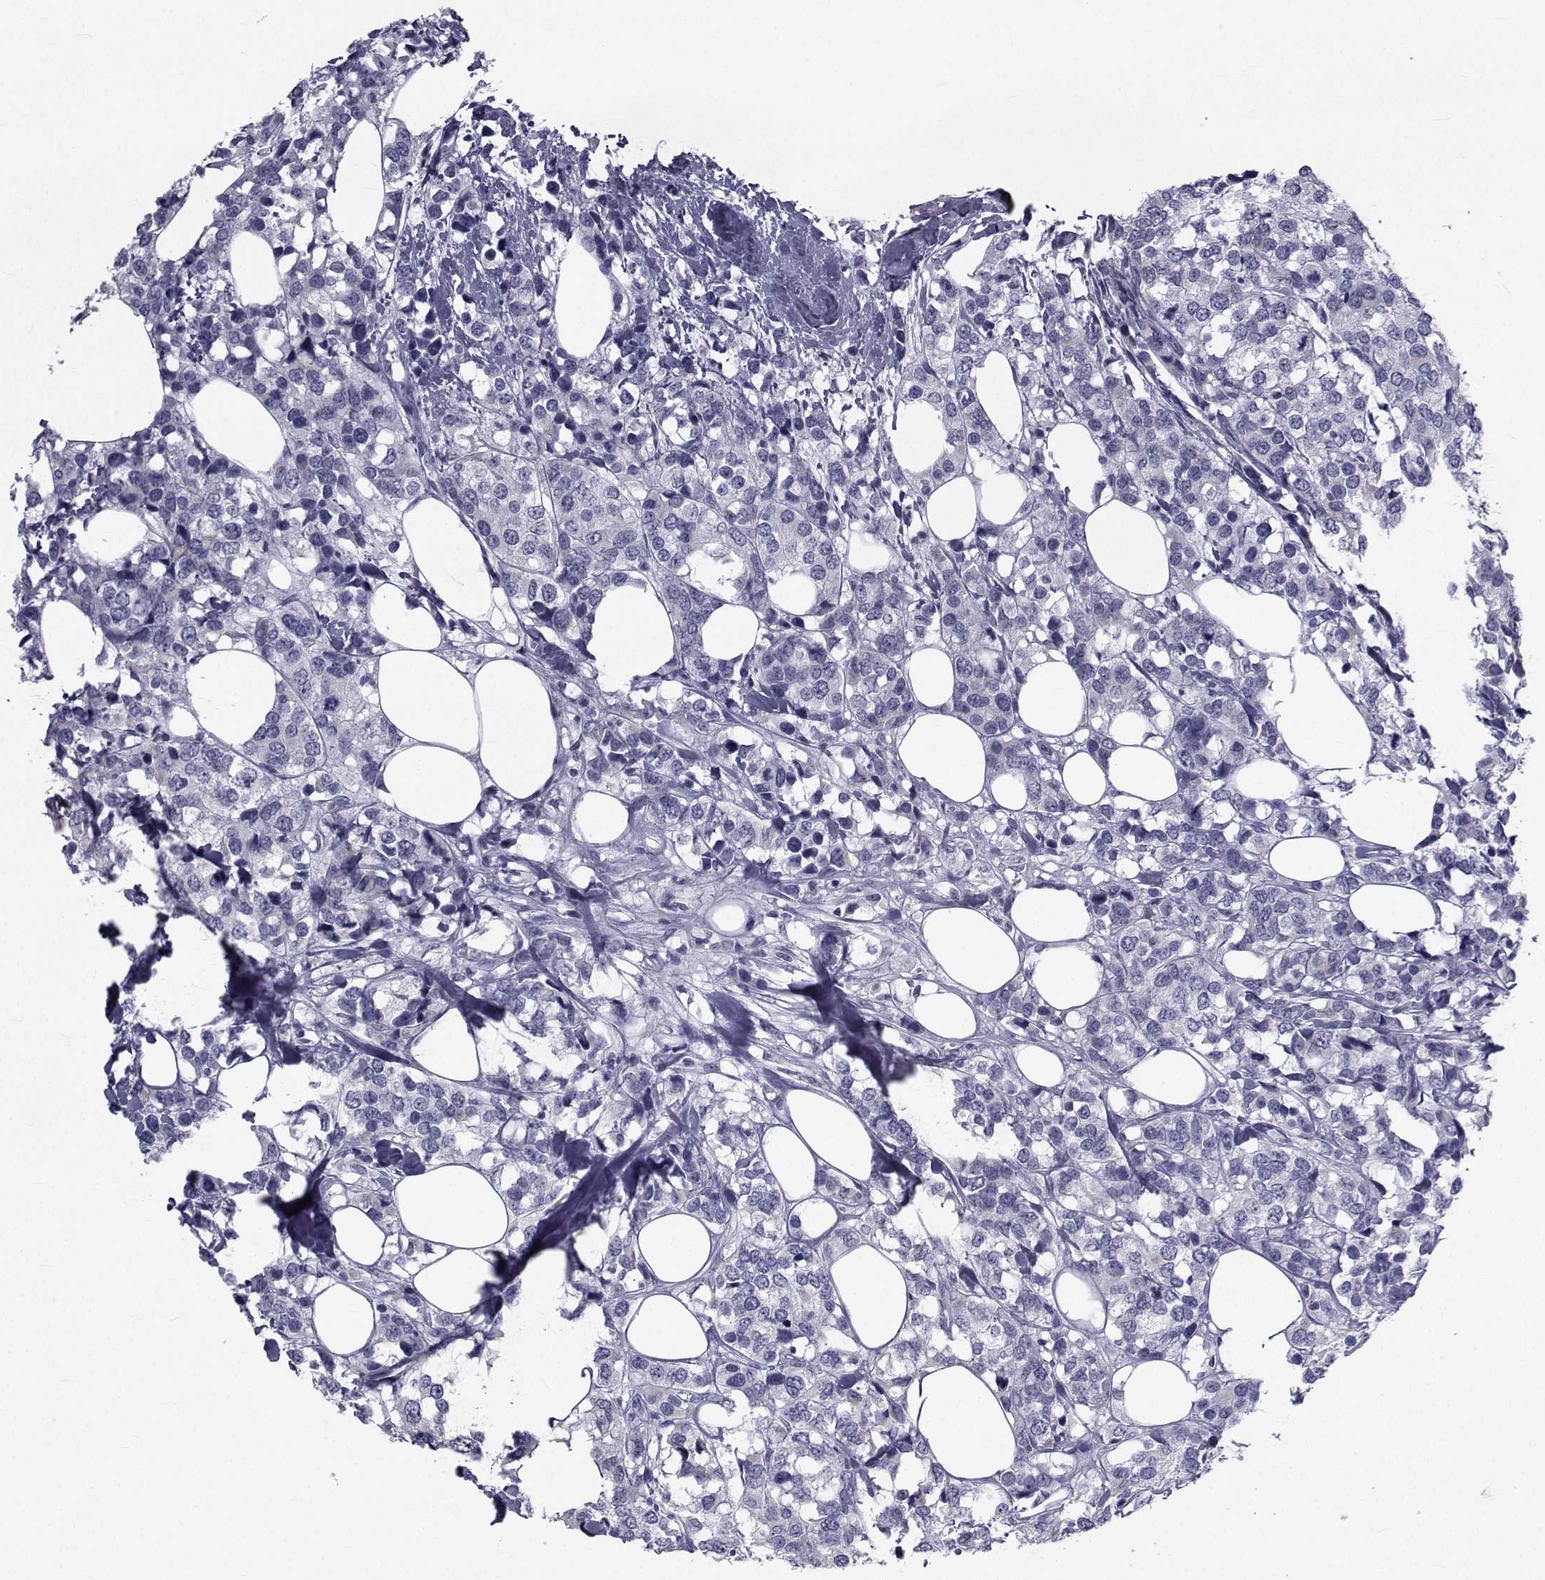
{"staining": {"intensity": "negative", "quantity": "none", "location": "none"}, "tissue": "breast cancer", "cell_type": "Tumor cells", "image_type": "cancer", "snomed": [{"axis": "morphology", "description": "Lobular carcinoma"}, {"axis": "topography", "description": "Breast"}], "caption": "The IHC micrograph has no significant positivity in tumor cells of breast lobular carcinoma tissue.", "gene": "FDXR", "patient": {"sex": "female", "age": 59}}